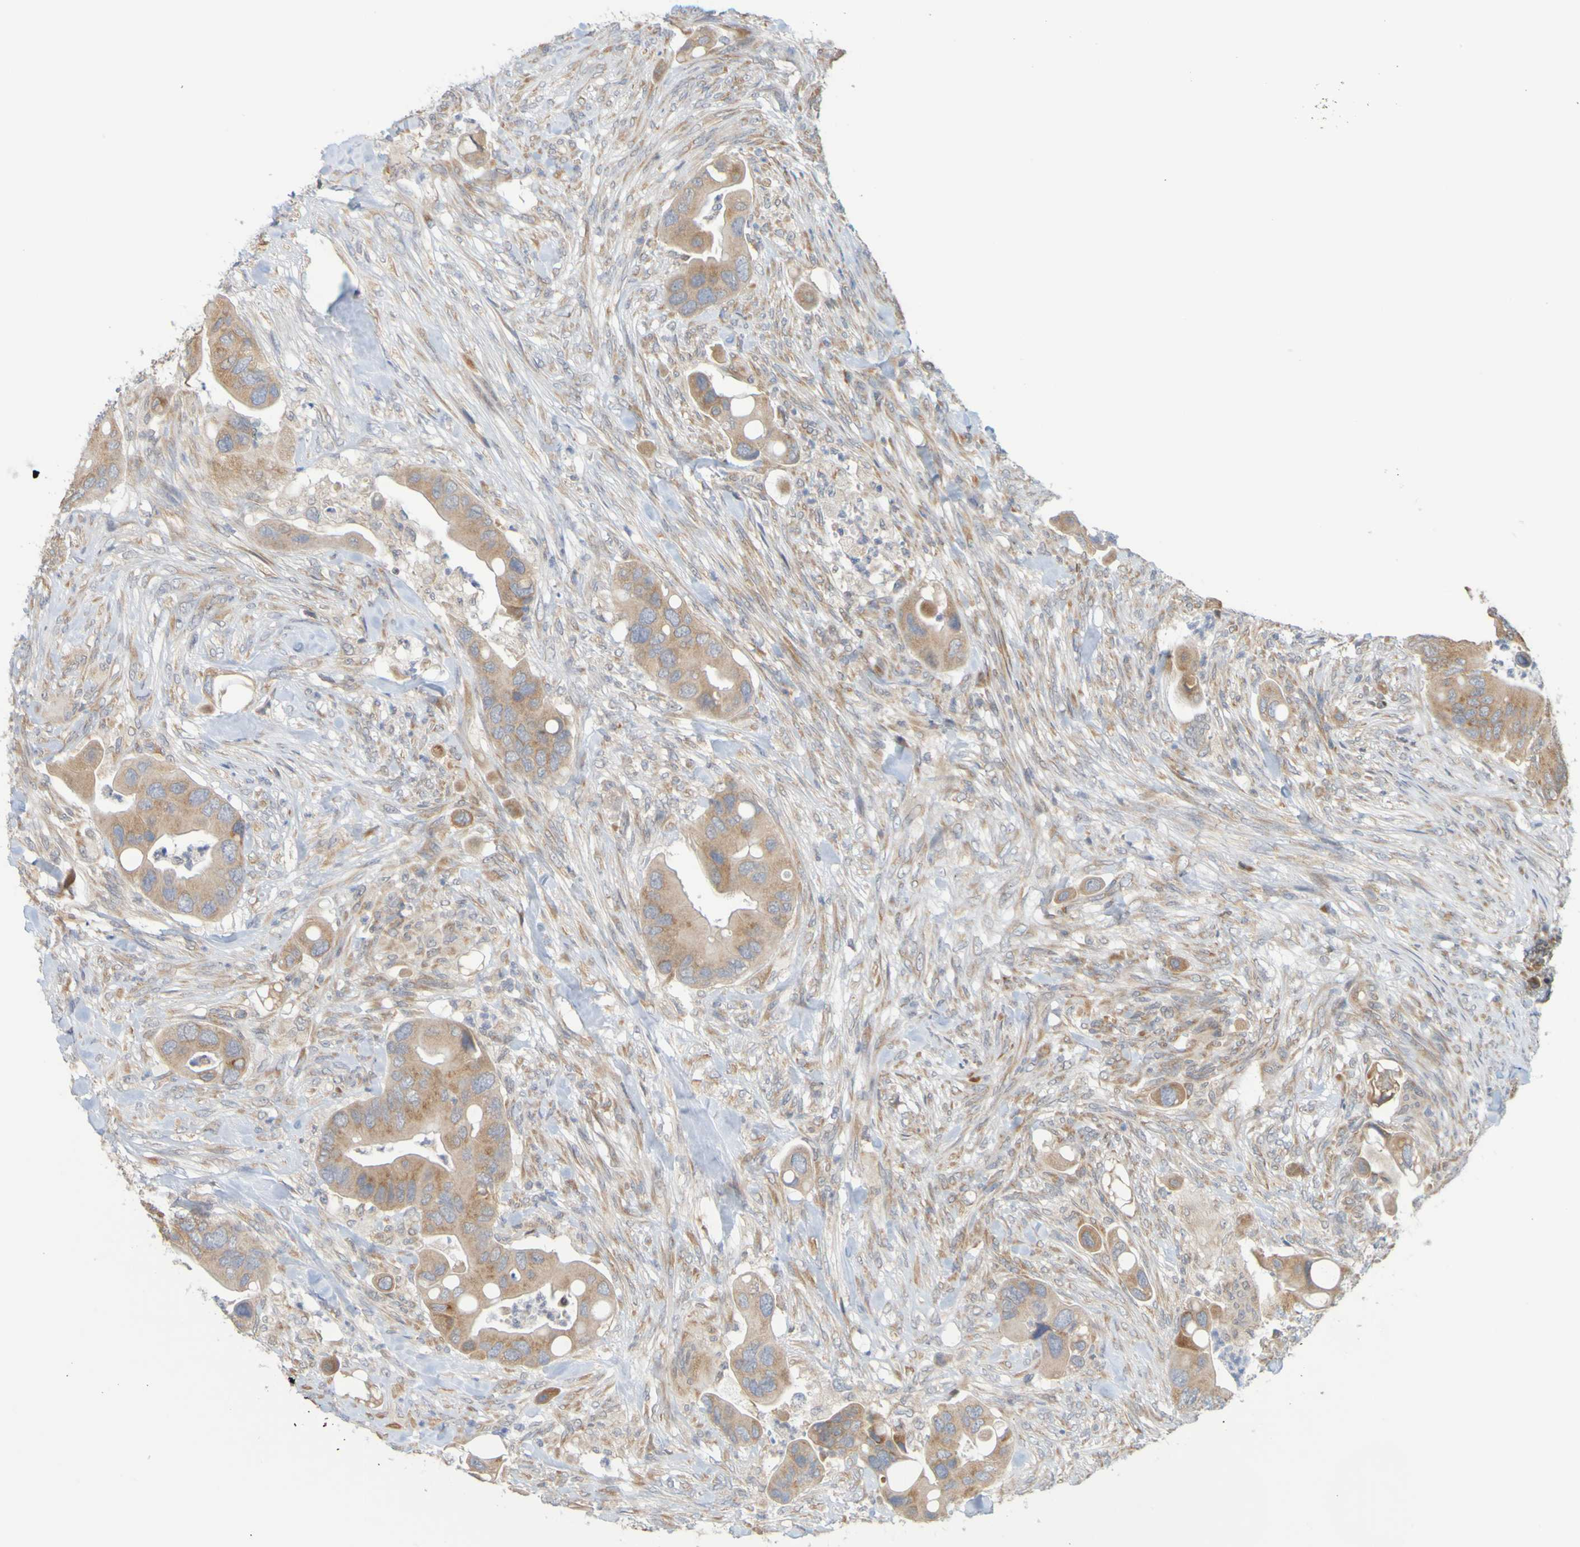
{"staining": {"intensity": "moderate", "quantity": ">75%", "location": "cytoplasmic/membranous"}, "tissue": "colorectal cancer", "cell_type": "Tumor cells", "image_type": "cancer", "snomed": [{"axis": "morphology", "description": "Adenocarcinoma, NOS"}, {"axis": "topography", "description": "Rectum"}], "caption": "Colorectal adenocarcinoma stained with immunohistochemistry exhibits moderate cytoplasmic/membranous expression in approximately >75% of tumor cells.", "gene": "MOGS", "patient": {"sex": "female", "age": 57}}